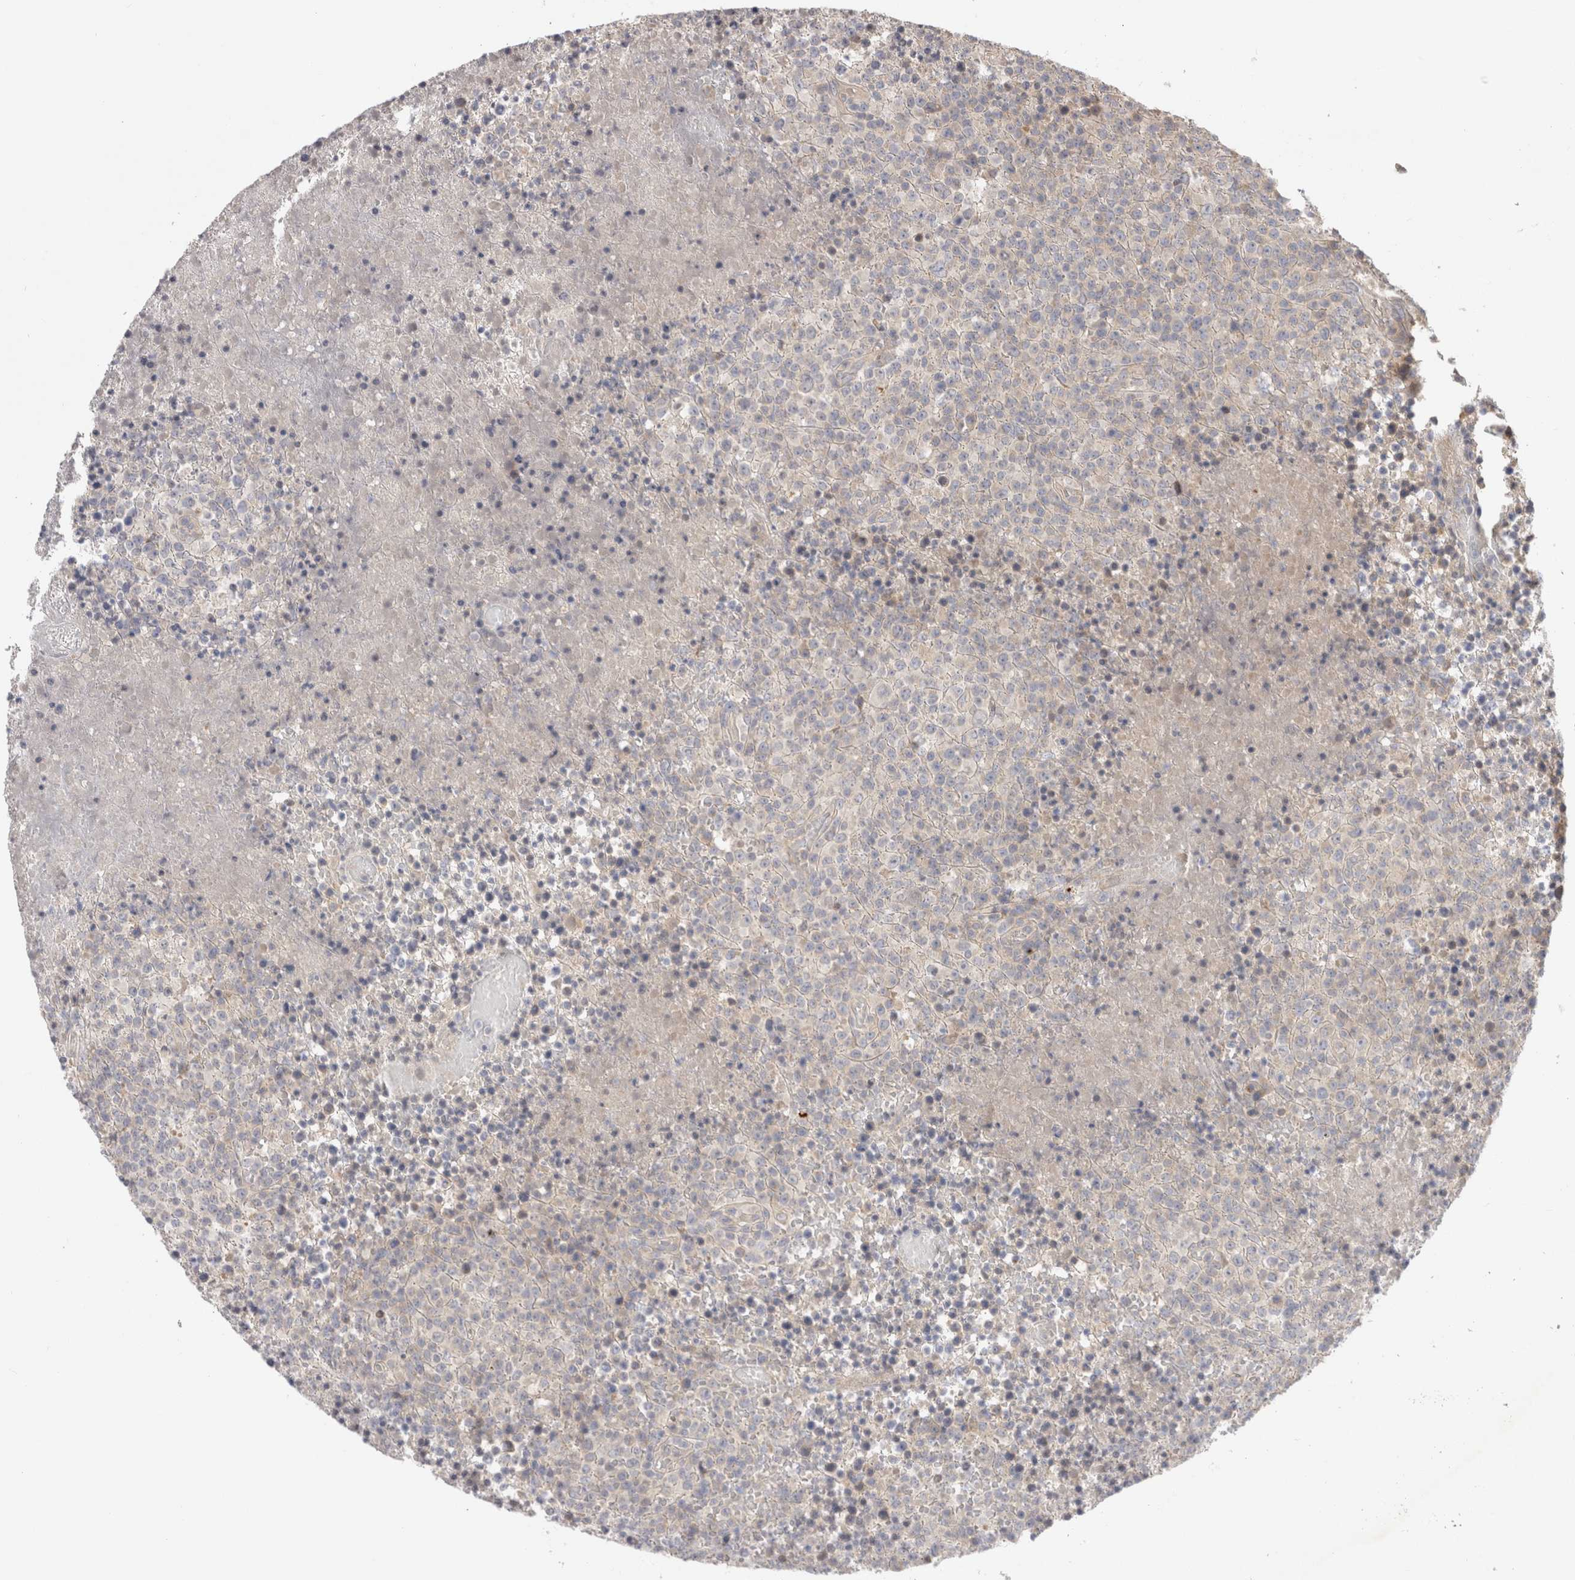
{"staining": {"intensity": "negative", "quantity": "none", "location": "none"}, "tissue": "lymphoma", "cell_type": "Tumor cells", "image_type": "cancer", "snomed": [{"axis": "morphology", "description": "Malignant lymphoma, non-Hodgkin's type, High grade"}, {"axis": "topography", "description": "Lymph node"}], "caption": "Immunohistochemistry micrograph of high-grade malignant lymphoma, non-Hodgkin's type stained for a protein (brown), which demonstrates no staining in tumor cells.", "gene": "PPP1R42", "patient": {"sex": "male", "age": 13}}